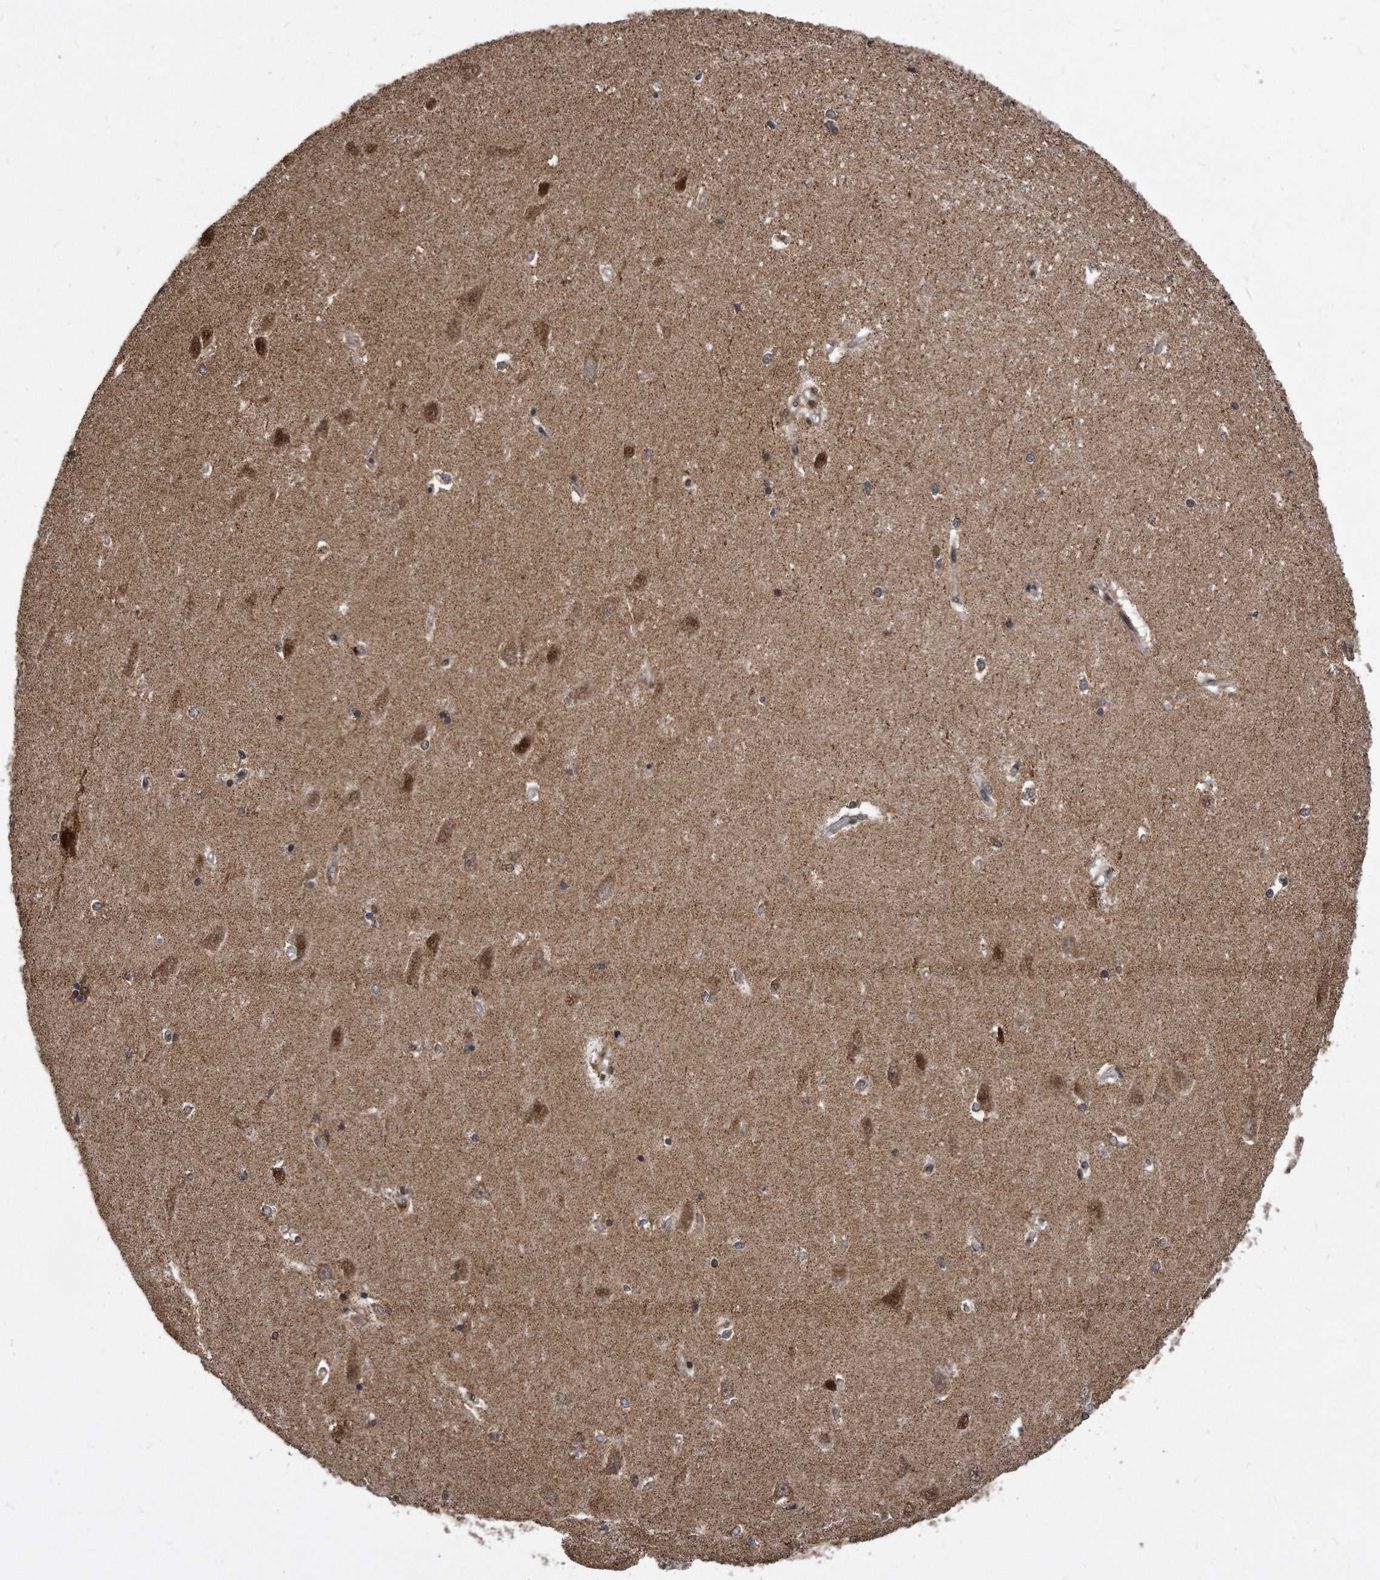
{"staining": {"intensity": "weak", "quantity": "25%-75%", "location": "cytoplasmic/membranous,nuclear"}, "tissue": "hippocampus", "cell_type": "Glial cells", "image_type": "normal", "snomed": [{"axis": "morphology", "description": "Normal tissue, NOS"}, {"axis": "topography", "description": "Hippocampus"}], "caption": "Brown immunohistochemical staining in normal human hippocampus displays weak cytoplasmic/membranous,nuclear staining in about 25%-75% of glial cells.", "gene": "DUSP22", "patient": {"sex": "male", "age": 45}}